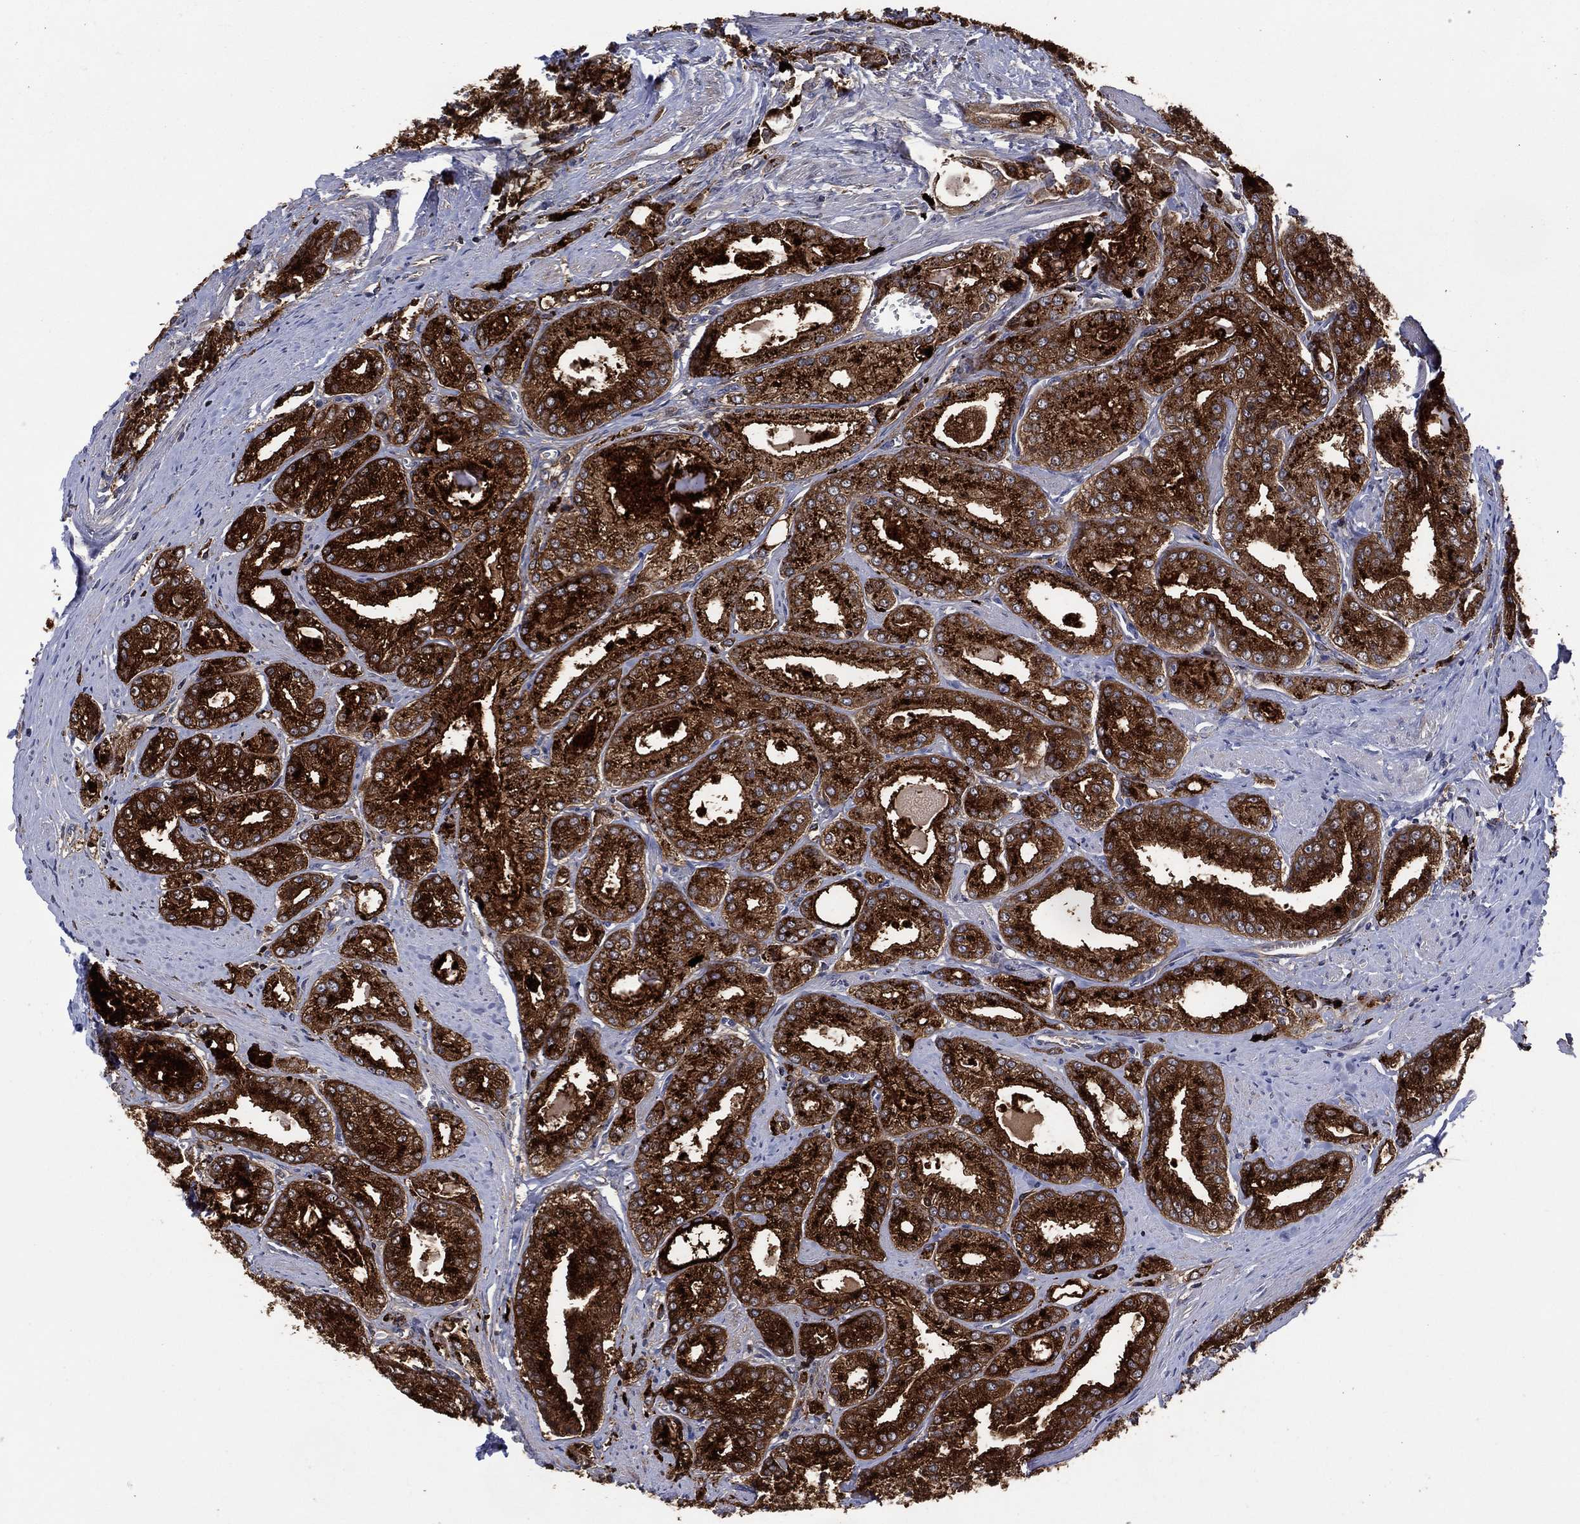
{"staining": {"intensity": "strong", "quantity": ">75%", "location": "cytoplasmic/membranous"}, "tissue": "prostate cancer", "cell_type": "Tumor cells", "image_type": "cancer", "snomed": [{"axis": "morphology", "description": "Adenocarcinoma, NOS"}, {"axis": "morphology", "description": "Adenocarcinoma, High grade"}, {"axis": "topography", "description": "Prostate"}], "caption": "There is high levels of strong cytoplasmic/membranous positivity in tumor cells of prostate adenocarcinoma (high-grade), as demonstrated by immunohistochemical staining (brown color).", "gene": "DPP4", "patient": {"sex": "male", "age": 70}}